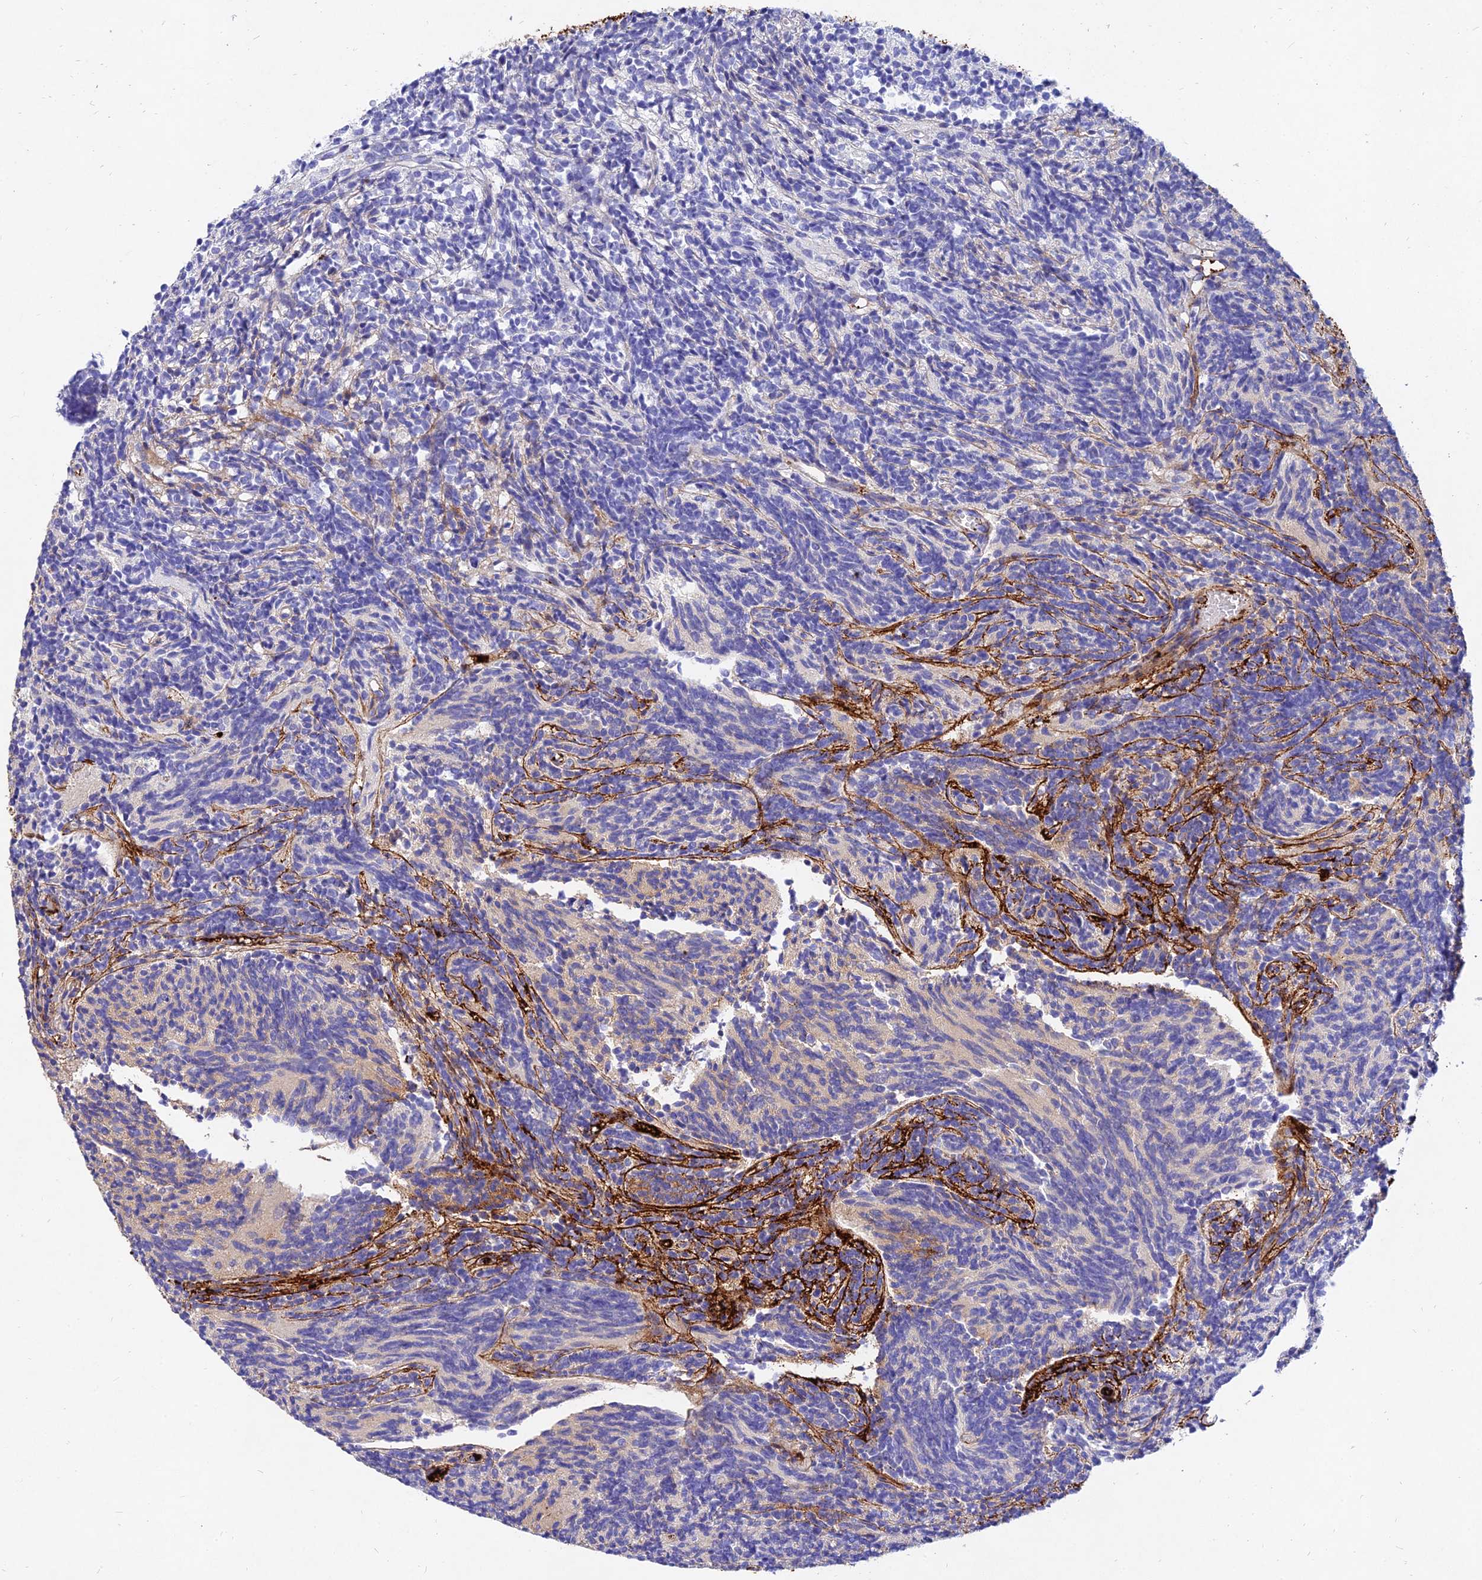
{"staining": {"intensity": "negative", "quantity": "none", "location": "none"}, "tissue": "glioma", "cell_type": "Tumor cells", "image_type": "cancer", "snomed": [{"axis": "morphology", "description": "Glioma, malignant, Low grade"}, {"axis": "topography", "description": "Brain"}], "caption": "Immunohistochemistry micrograph of neoplastic tissue: glioma stained with DAB shows no significant protein positivity in tumor cells.", "gene": "MROH1", "patient": {"sex": "female", "age": 1}}